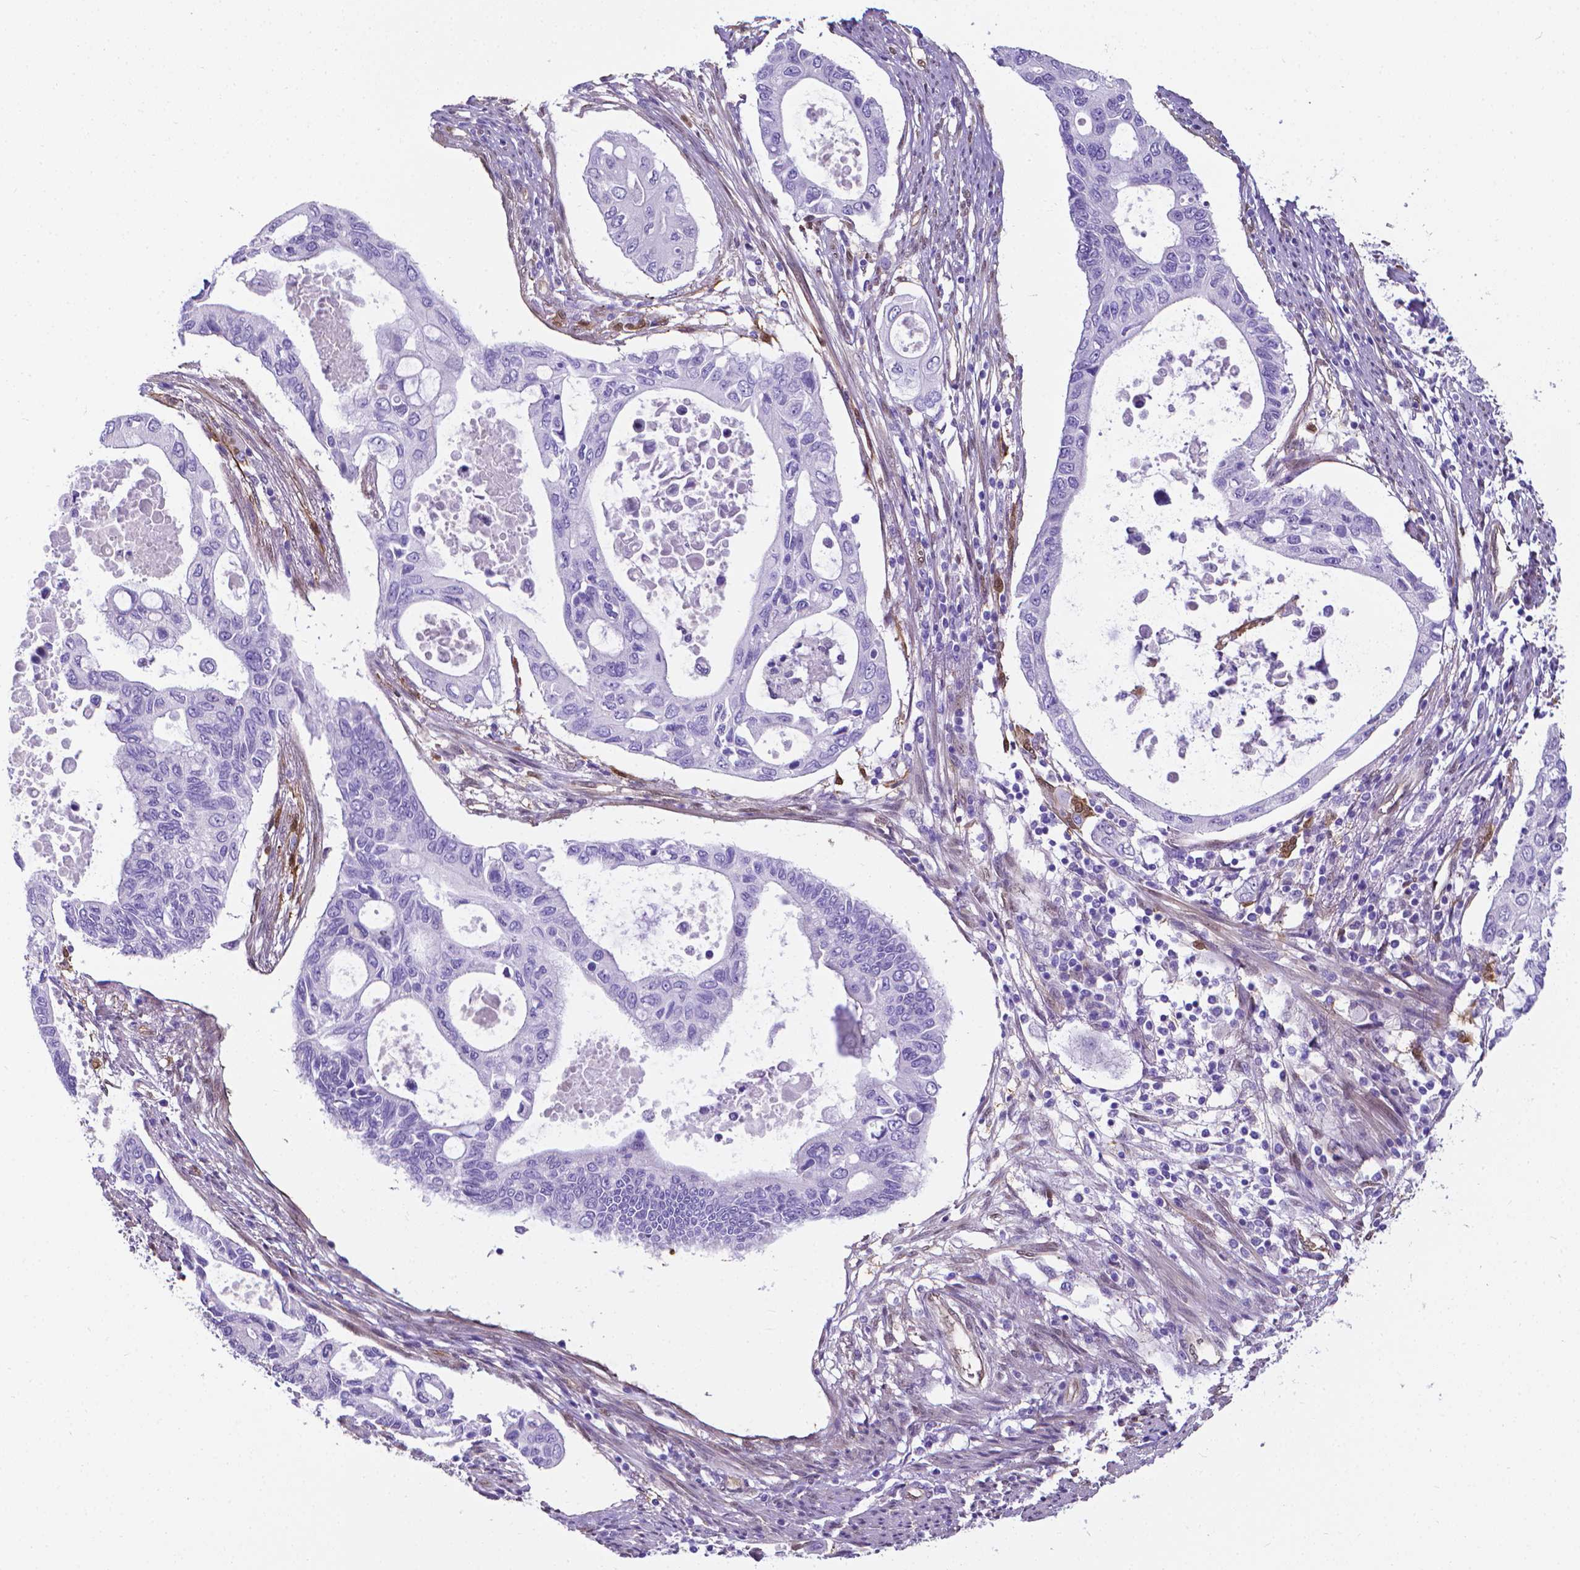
{"staining": {"intensity": "negative", "quantity": "none", "location": "none"}, "tissue": "pancreatic cancer", "cell_type": "Tumor cells", "image_type": "cancer", "snomed": [{"axis": "morphology", "description": "Adenocarcinoma, NOS"}, {"axis": "topography", "description": "Pancreas"}], "caption": "IHC photomicrograph of pancreatic cancer (adenocarcinoma) stained for a protein (brown), which displays no staining in tumor cells. Brightfield microscopy of immunohistochemistry stained with DAB (brown) and hematoxylin (blue), captured at high magnification.", "gene": "CLIC4", "patient": {"sex": "female", "age": 63}}